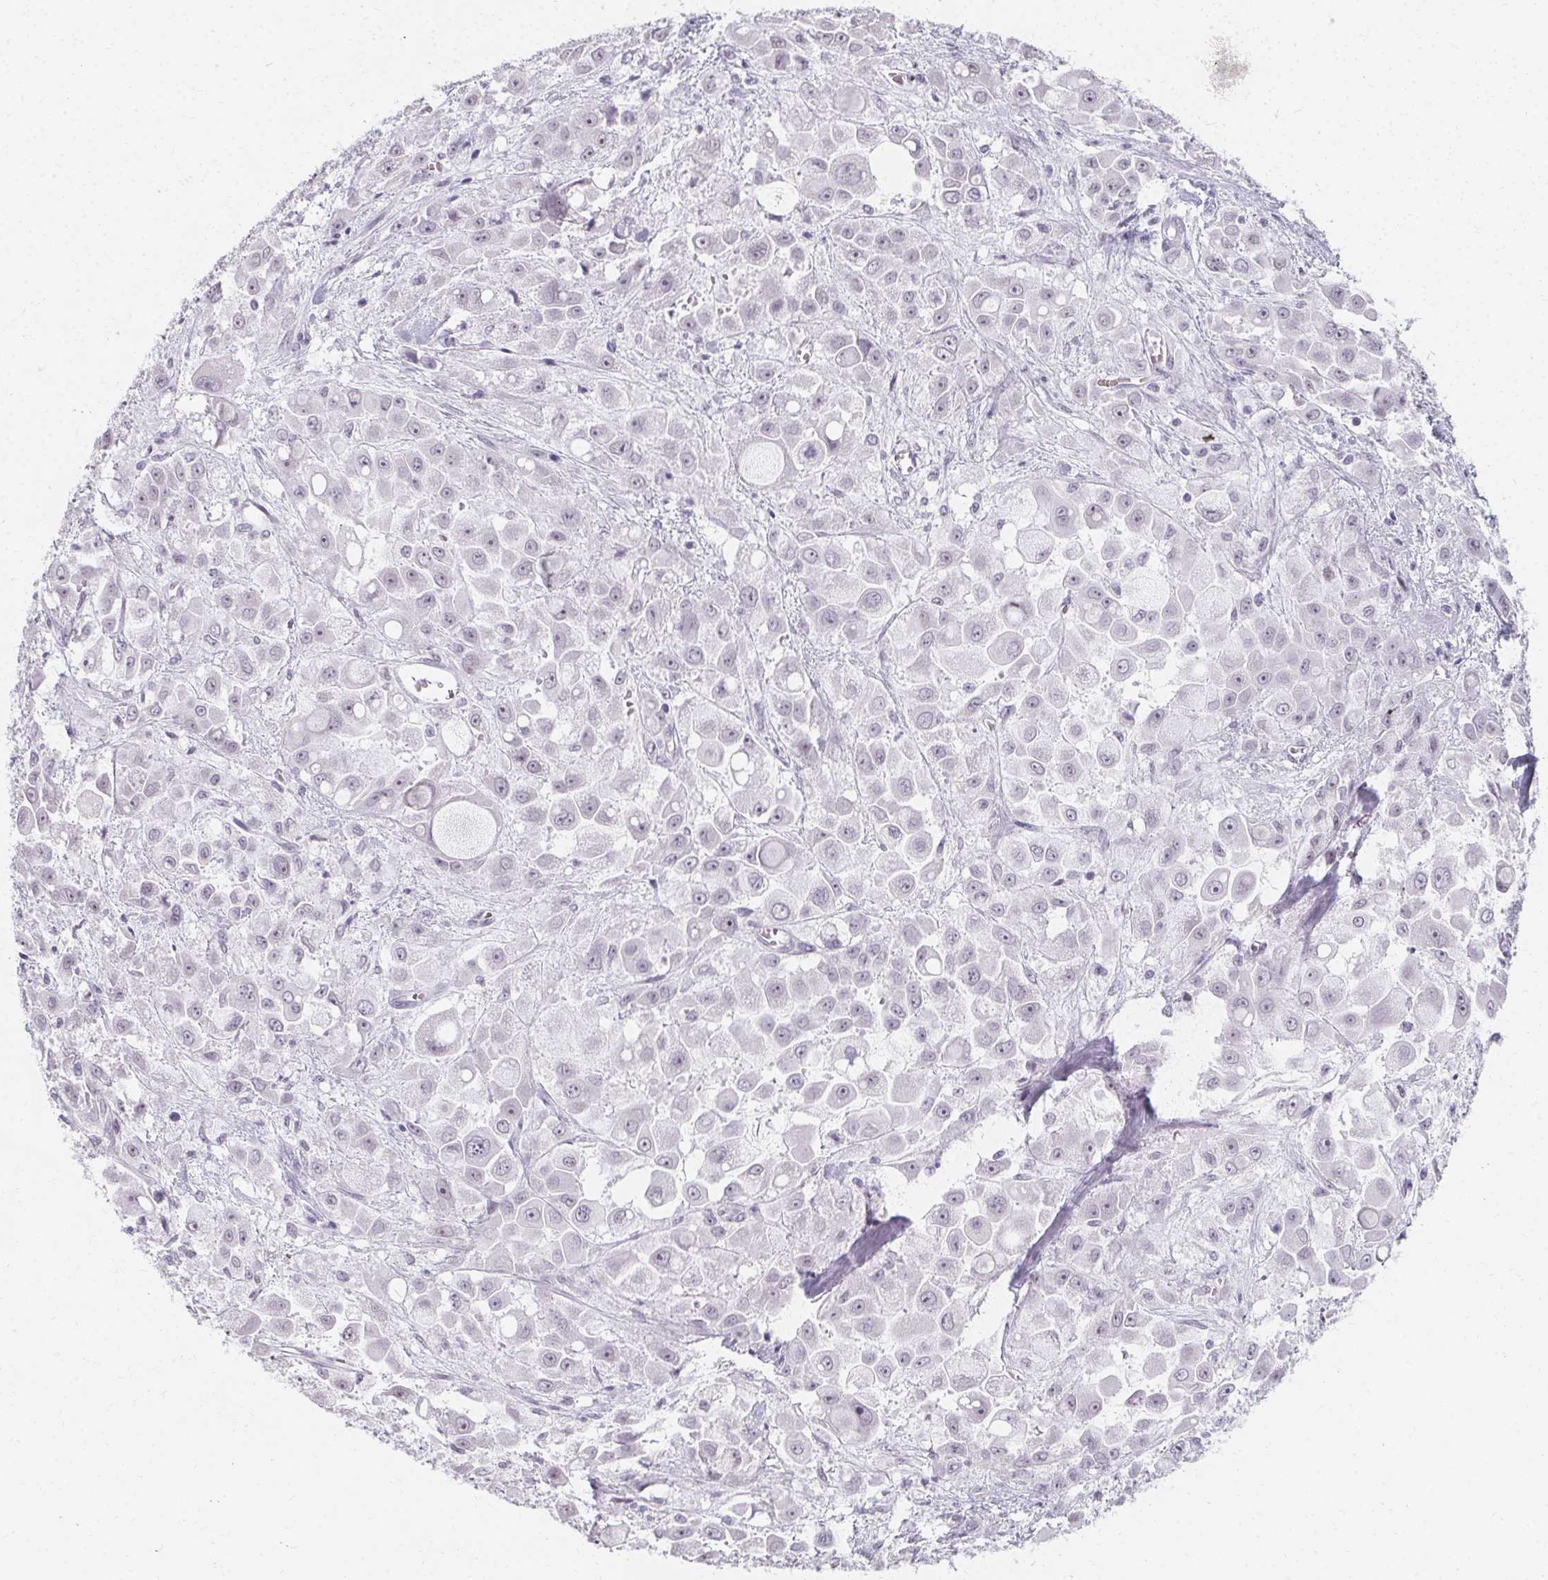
{"staining": {"intensity": "negative", "quantity": "none", "location": "none"}, "tissue": "stomach cancer", "cell_type": "Tumor cells", "image_type": "cancer", "snomed": [{"axis": "morphology", "description": "Adenocarcinoma, NOS"}, {"axis": "topography", "description": "Stomach"}], "caption": "A micrograph of stomach cancer stained for a protein demonstrates no brown staining in tumor cells.", "gene": "SYNPR", "patient": {"sex": "female", "age": 76}}